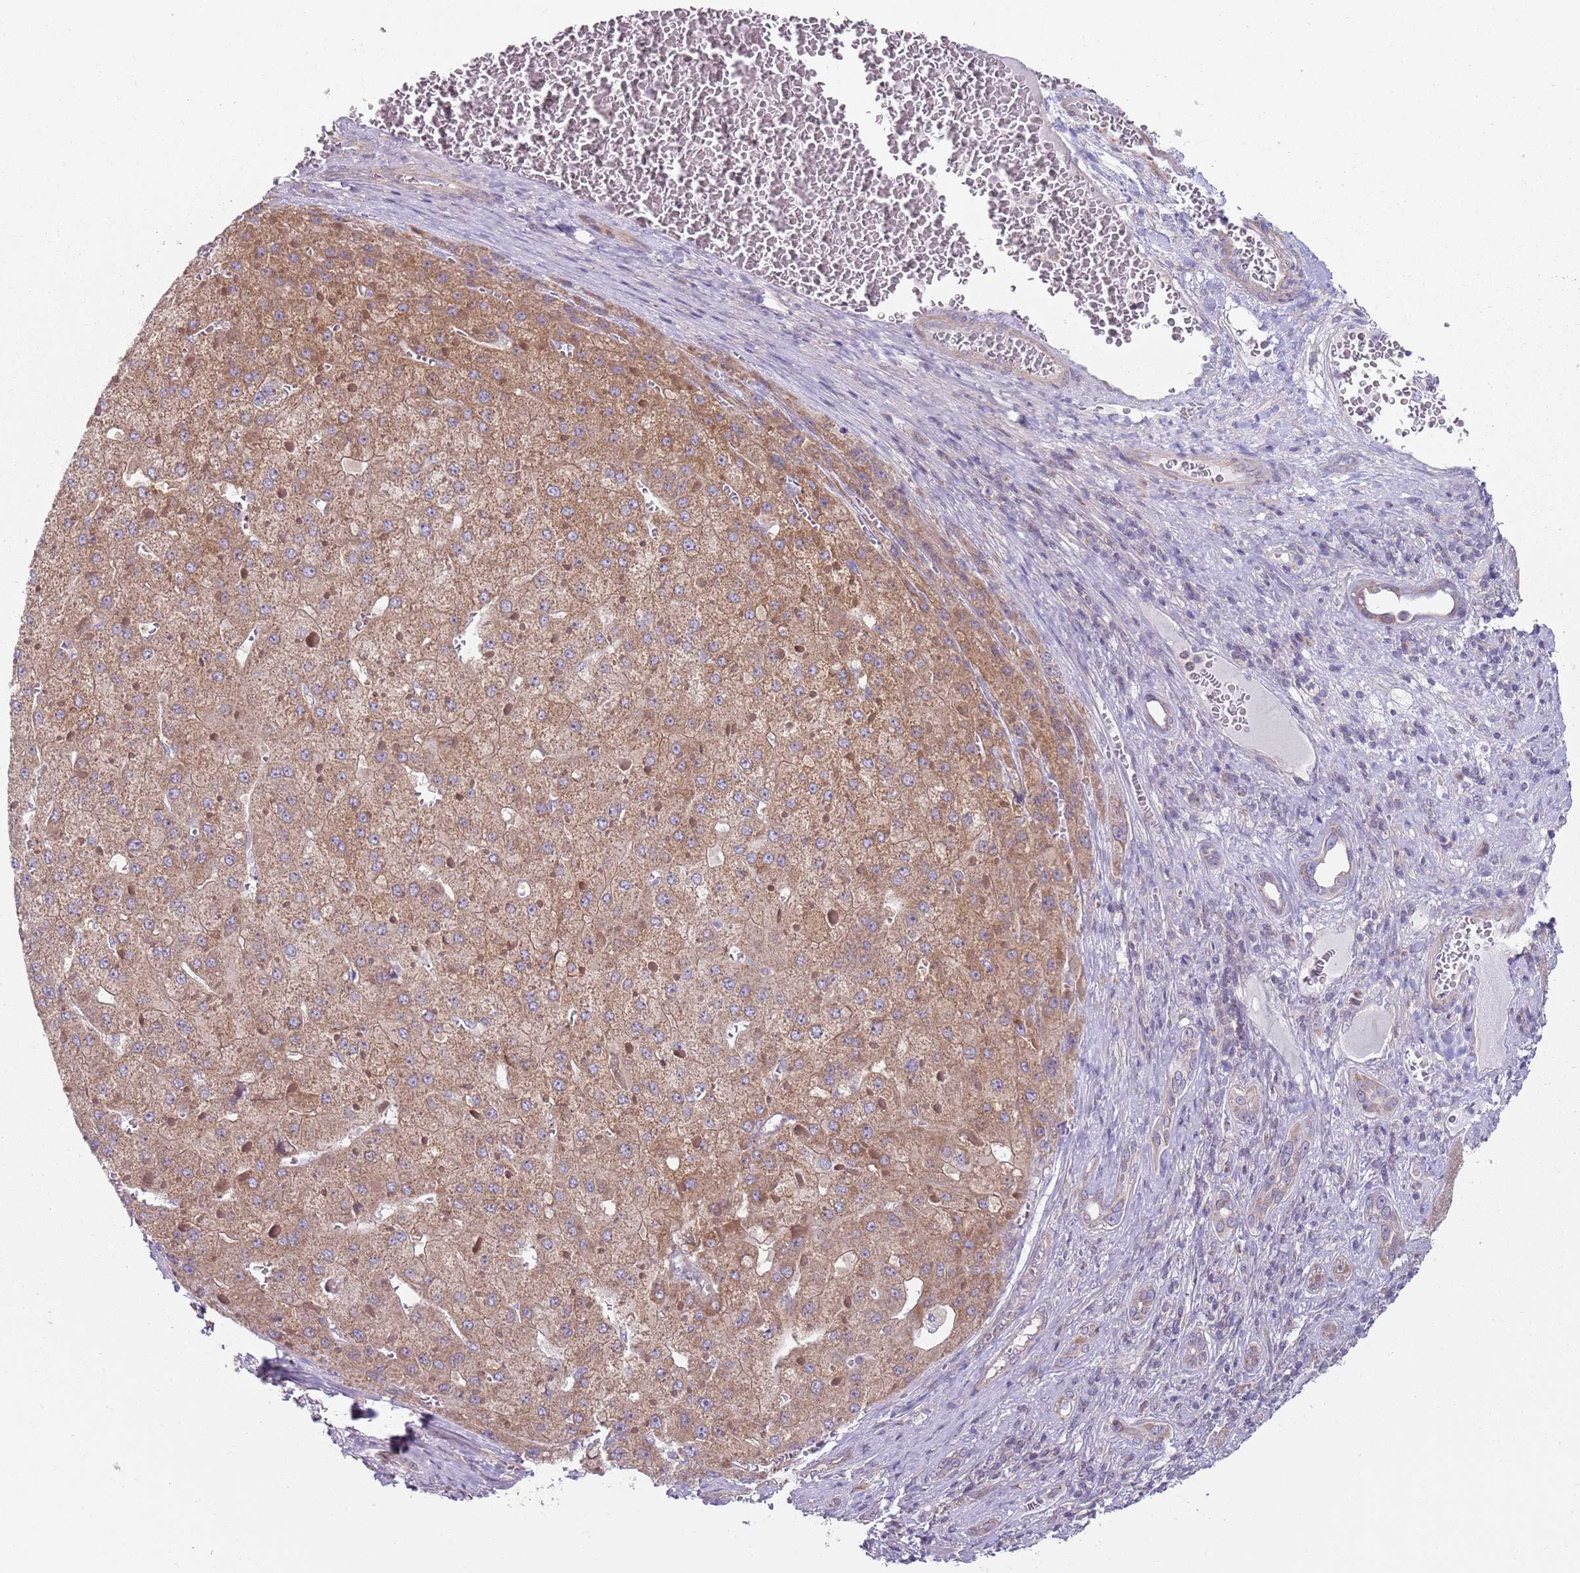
{"staining": {"intensity": "moderate", "quantity": ">75%", "location": "cytoplasmic/membranous"}, "tissue": "liver cancer", "cell_type": "Tumor cells", "image_type": "cancer", "snomed": [{"axis": "morphology", "description": "Carcinoma, Hepatocellular, NOS"}, {"axis": "topography", "description": "Liver"}], "caption": "Immunohistochemistry (IHC) staining of liver cancer (hepatocellular carcinoma), which shows medium levels of moderate cytoplasmic/membranous positivity in approximately >75% of tumor cells indicating moderate cytoplasmic/membranous protein staining. The staining was performed using DAB (3,3'-diaminobenzidine) (brown) for protein detection and nuclei were counterstained in hematoxylin (blue).", "gene": "GAS8", "patient": {"sex": "female", "age": 73}}